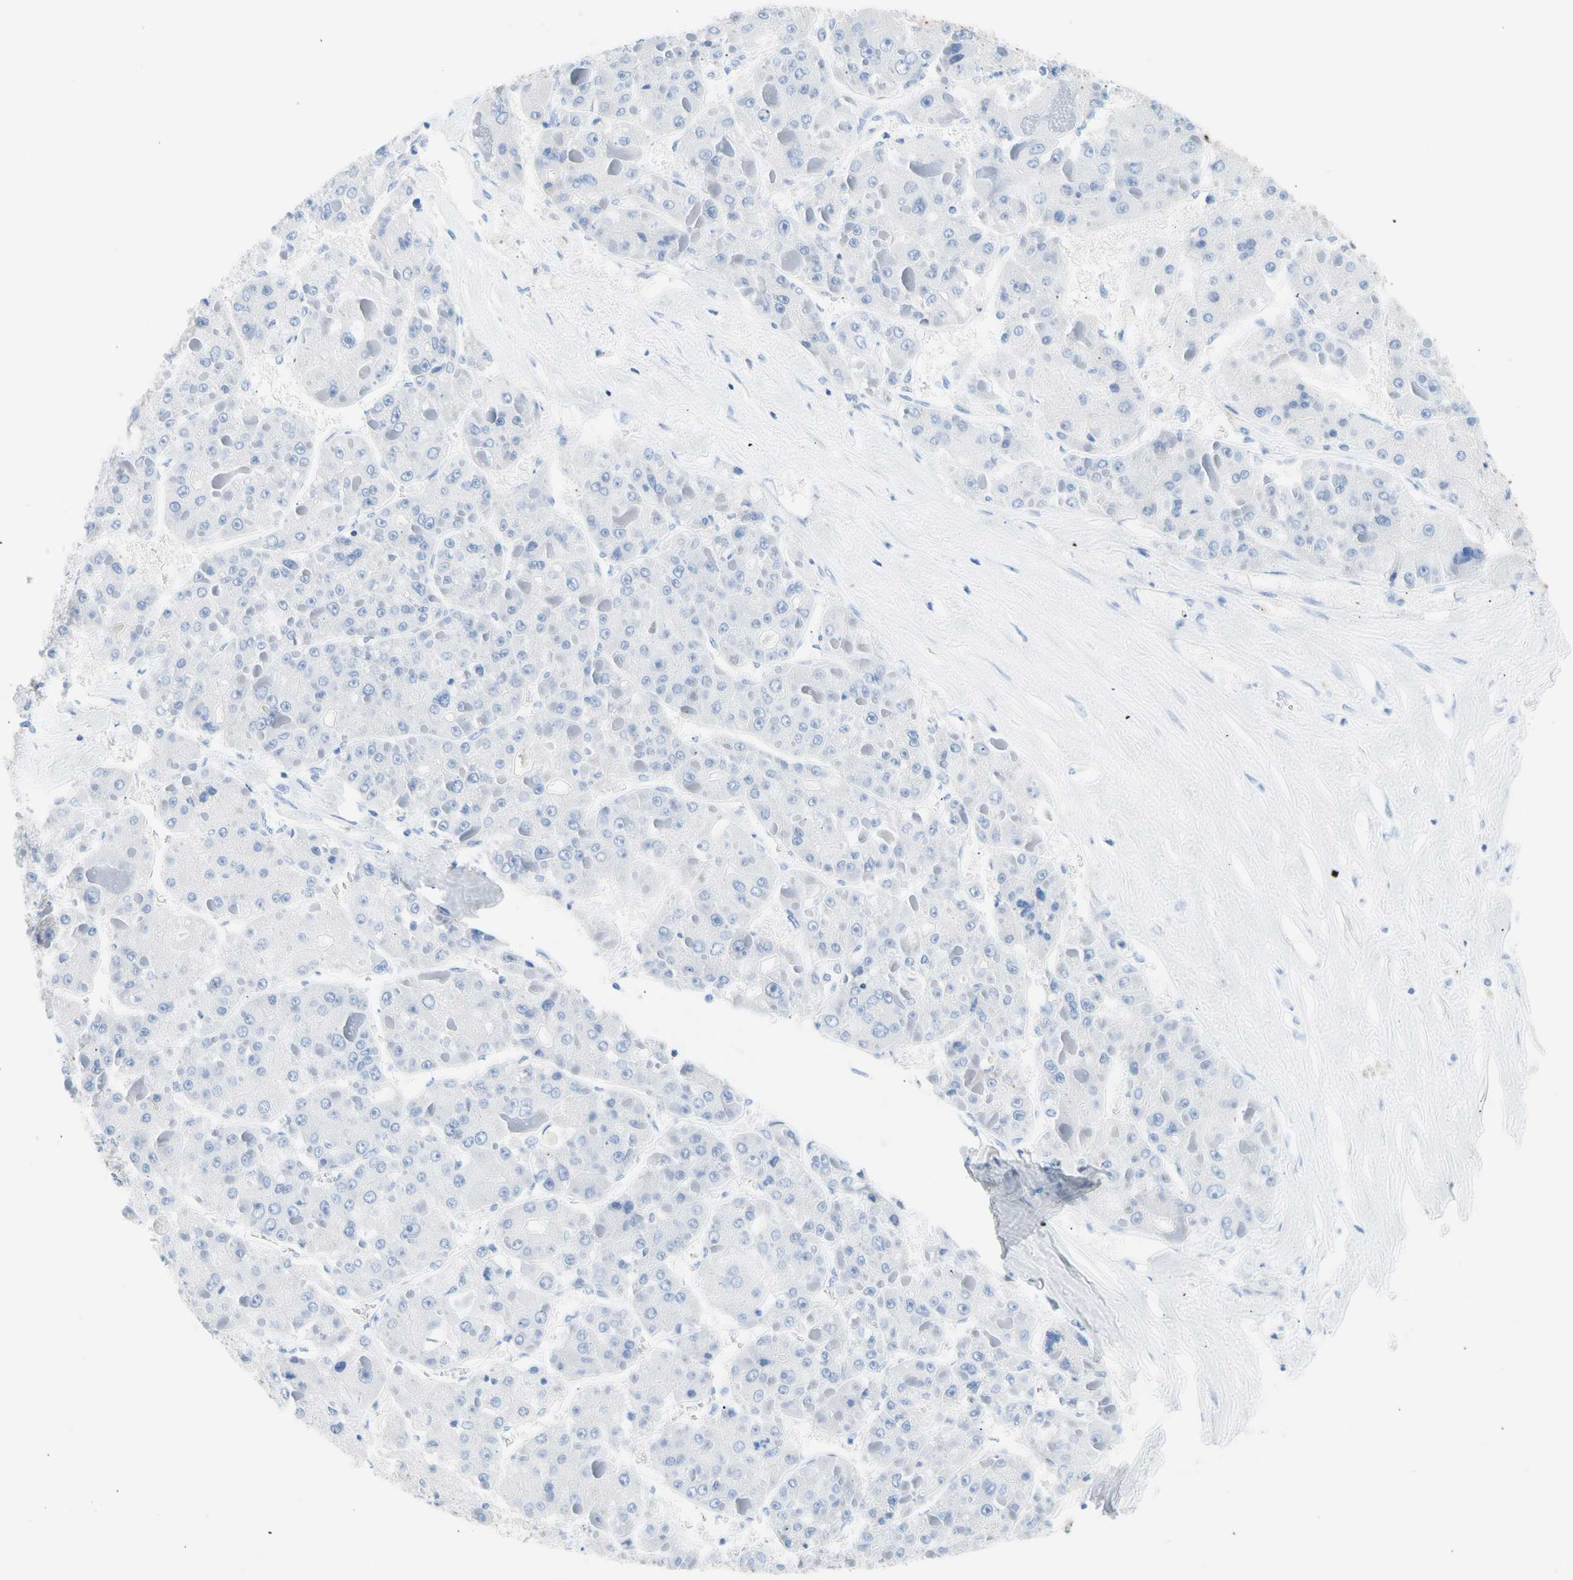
{"staining": {"intensity": "negative", "quantity": "none", "location": "none"}, "tissue": "liver cancer", "cell_type": "Tumor cells", "image_type": "cancer", "snomed": [{"axis": "morphology", "description": "Carcinoma, Hepatocellular, NOS"}, {"axis": "topography", "description": "Liver"}], "caption": "The micrograph shows no significant expression in tumor cells of liver hepatocellular carcinoma.", "gene": "CEL", "patient": {"sex": "female", "age": 73}}